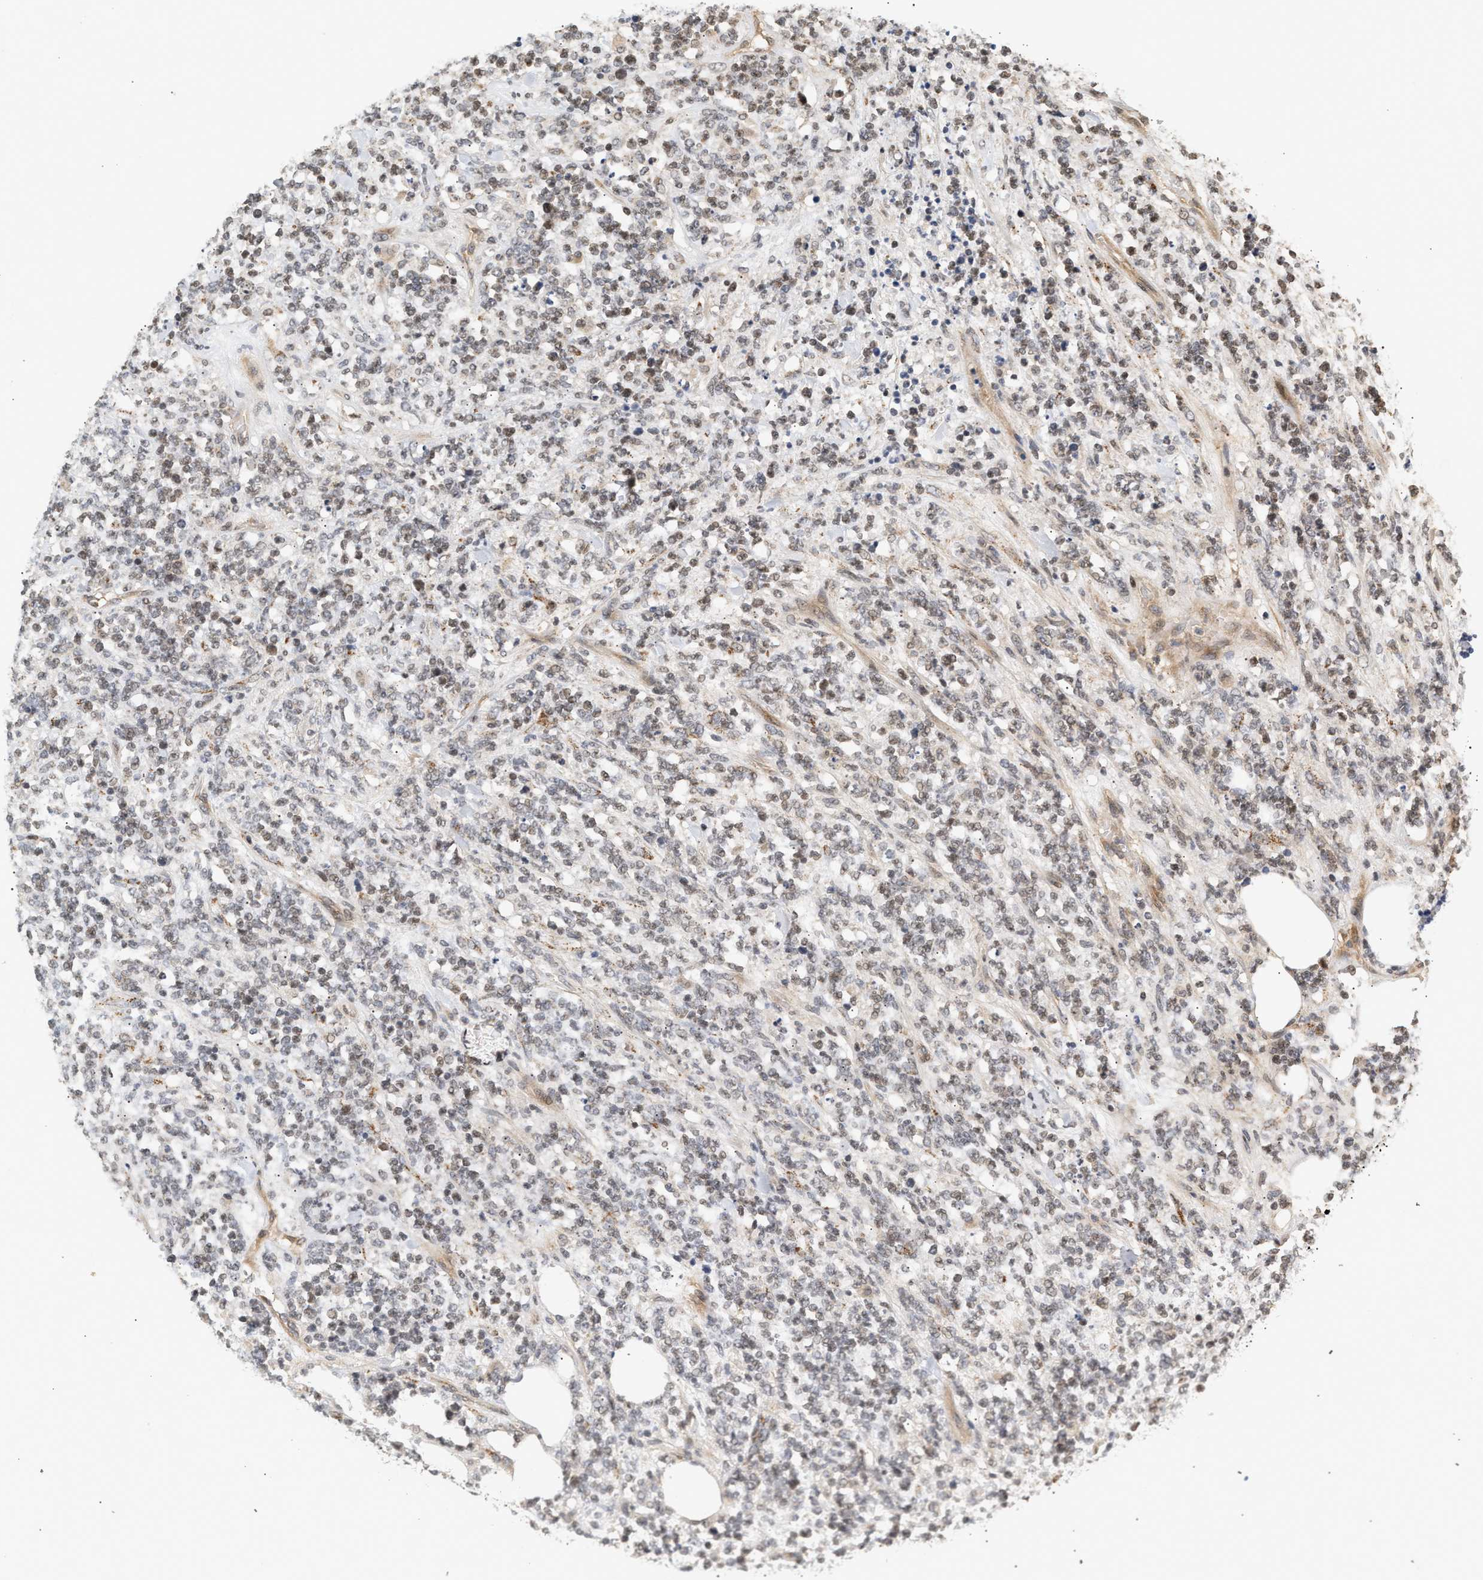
{"staining": {"intensity": "weak", "quantity": "25%-75%", "location": "nuclear"}, "tissue": "lymphoma", "cell_type": "Tumor cells", "image_type": "cancer", "snomed": [{"axis": "morphology", "description": "Malignant lymphoma, non-Hodgkin's type, High grade"}, {"axis": "topography", "description": "Soft tissue"}], "caption": "Immunohistochemical staining of malignant lymphoma, non-Hodgkin's type (high-grade) reveals low levels of weak nuclear protein staining in approximately 25%-75% of tumor cells.", "gene": "PLXND1", "patient": {"sex": "male", "age": 18}}